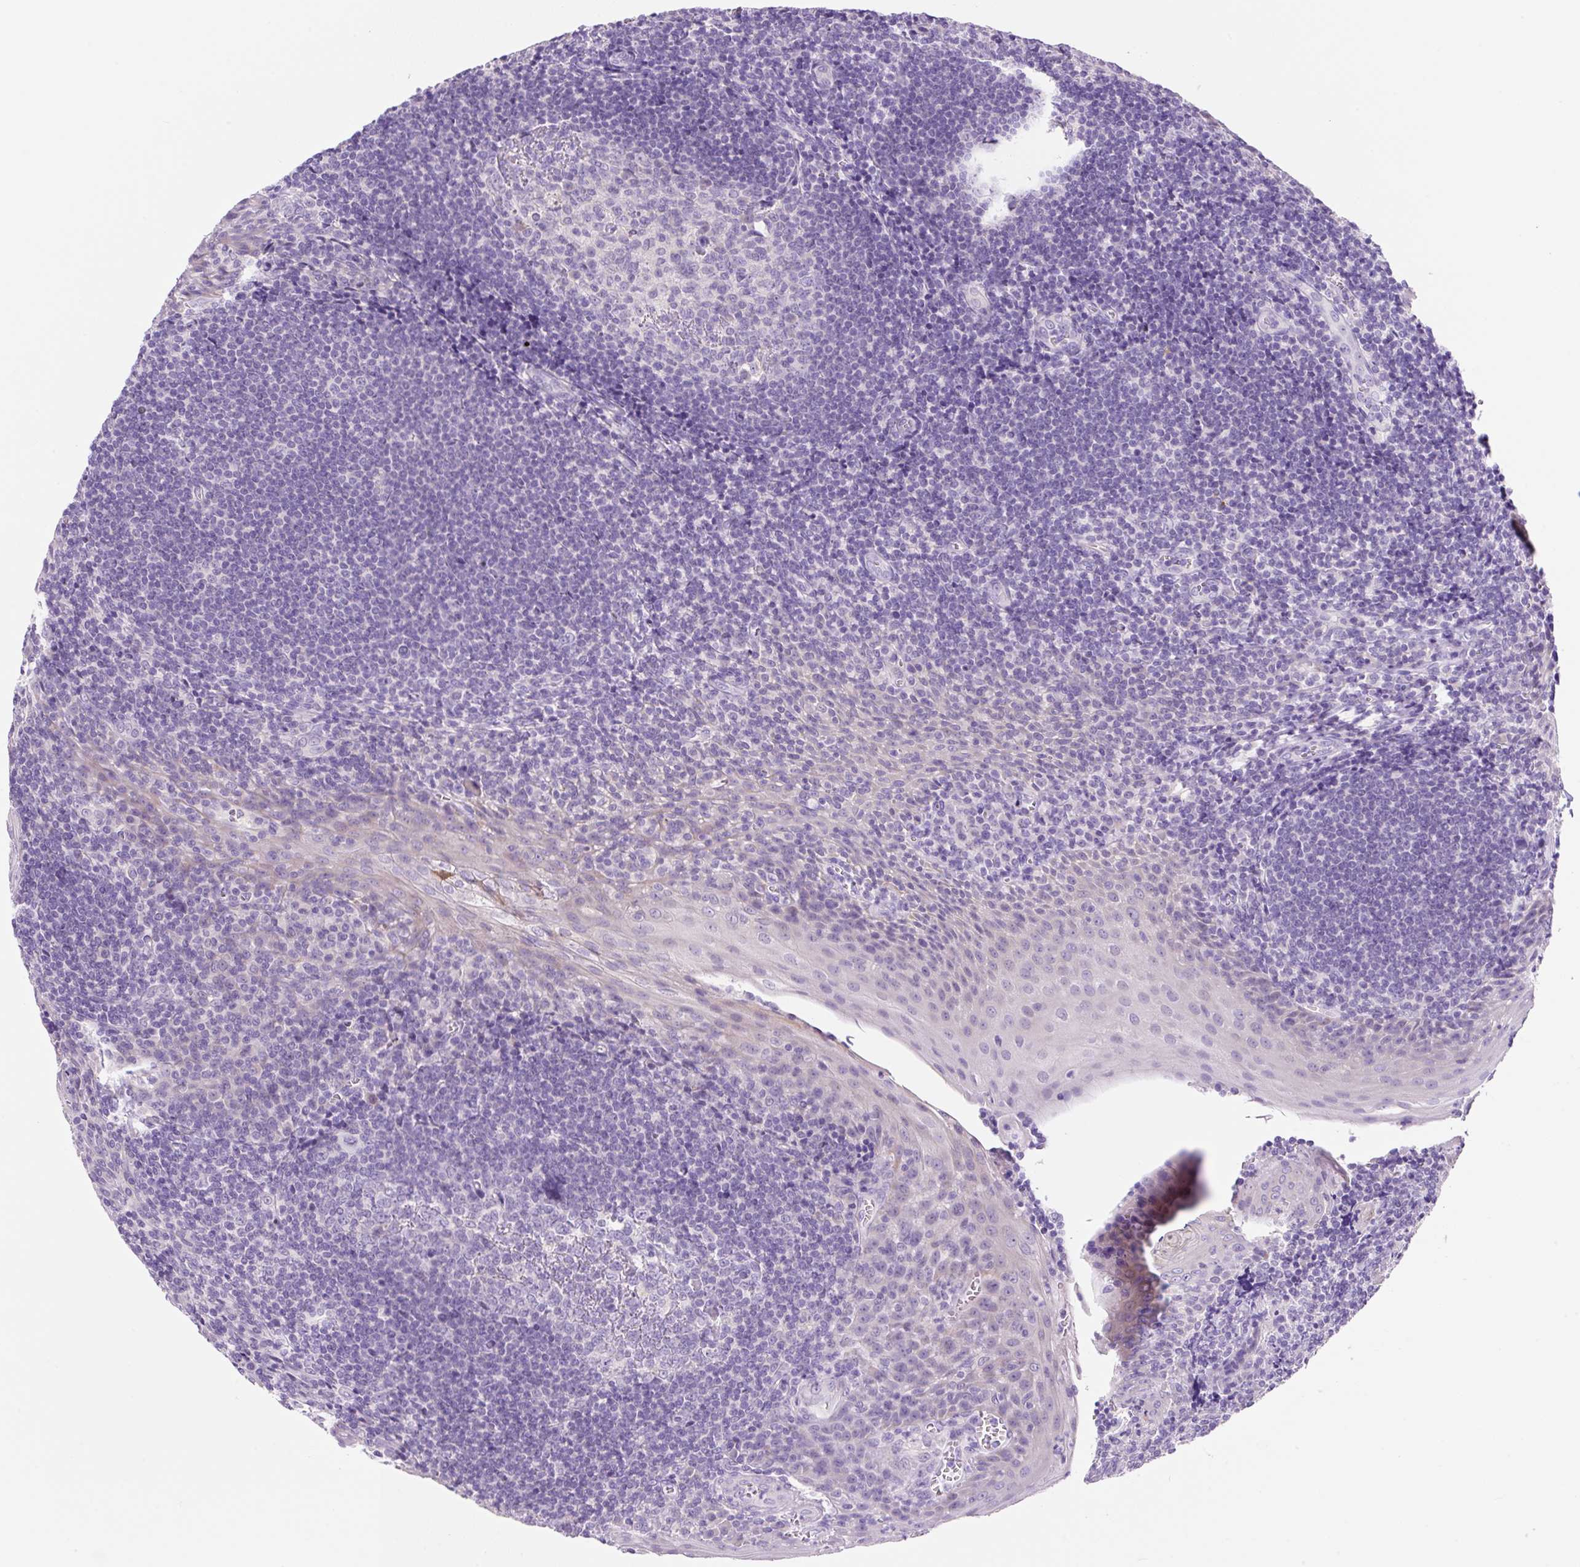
{"staining": {"intensity": "negative", "quantity": "none", "location": "none"}, "tissue": "tonsil", "cell_type": "Germinal center cells", "image_type": "normal", "snomed": [{"axis": "morphology", "description": "Normal tissue, NOS"}, {"axis": "topography", "description": "Tonsil"}], "caption": "IHC histopathology image of normal tonsil: human tonsil stained with DAB displays no significant protein positivity in germinal center cells. (Brightfield microscopy of DAB IHC at high magnification).", "gene": "NDST3", "patient": {"sex": "male", "age": 27}}